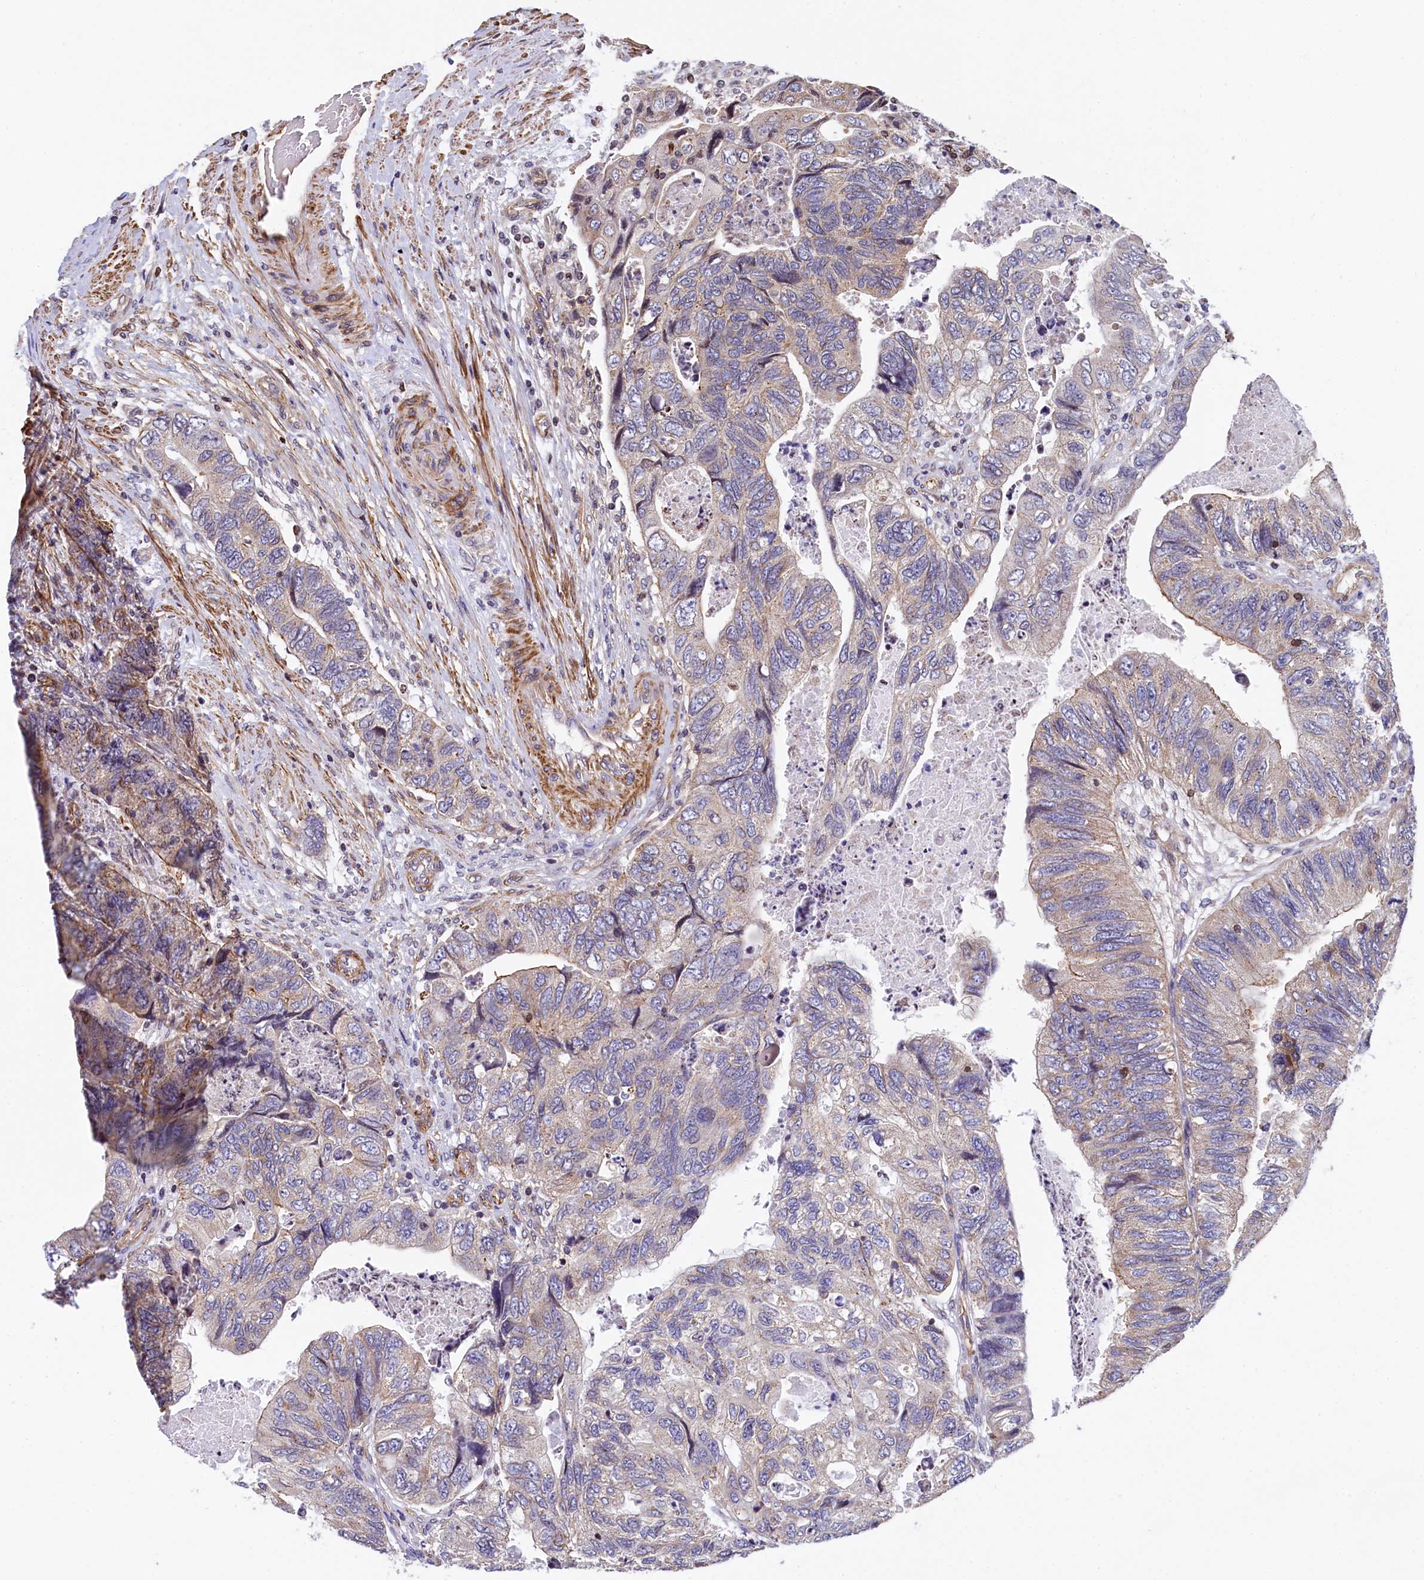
{"staining": {"intensity": "weak", "quantity": "<25%", "location": "cytoplasmic/membranous"}, "tissue": "colorectal cancer", "cell_type": "Tumor cells", "image_type": "cancer", "snomed": [{"axis": "morphology", "description": "Adenocarcinoma, NOS"}, {"axis": "topography", "description": "Rectum"}], "caption": "Tumor cells show no significant protein expression in colorectal adenocarcinoma.", "gene": "ZNF2", "patient": {"sex": "male", "age": 63}}